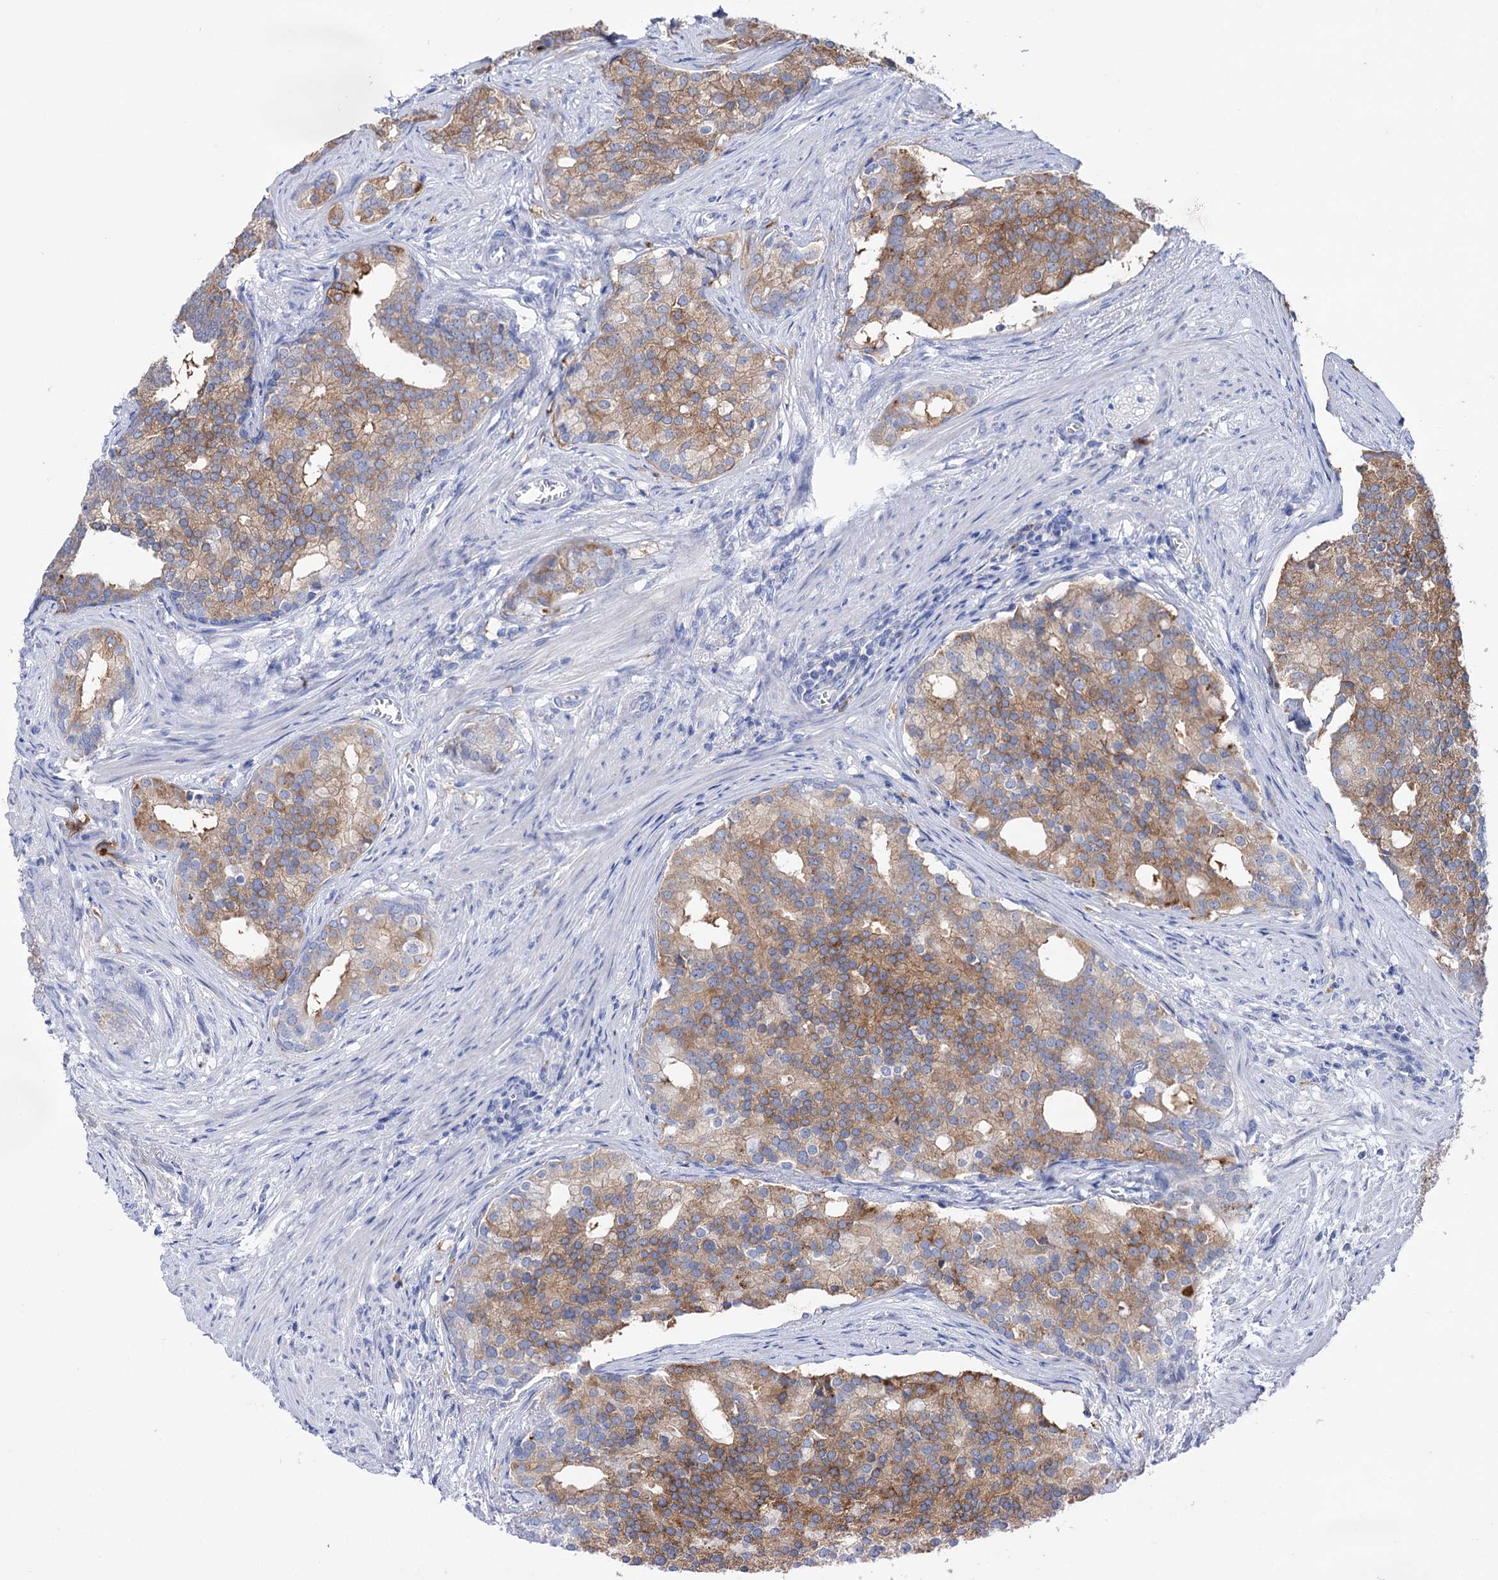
{"staining": {"intensity": "moderate", "quantity": ">75%", "location": "cytoplasmic/membranous"}, "tissue": "prostate cancer", "cell_type": "Tumor cells", "image_type": "cancer", "snomed": [{"axis": "morphology", "description": "Adenocarcinoma, Low grade"}, {"axis": "topography", "description": "Prostate"}], "caption": "Immunohistochemistry of prostate cancer demonstrates medium levels of moderate cytoplasmic/membranous positivity in about >75% of tumor cells. The protein of interest is stained brown, and the nuclei are stained in blue (DAB IHC with brightfield microscopy, high magnification).", "gene": "BBS4", "patient": {"sex": "male", "age": 71}}